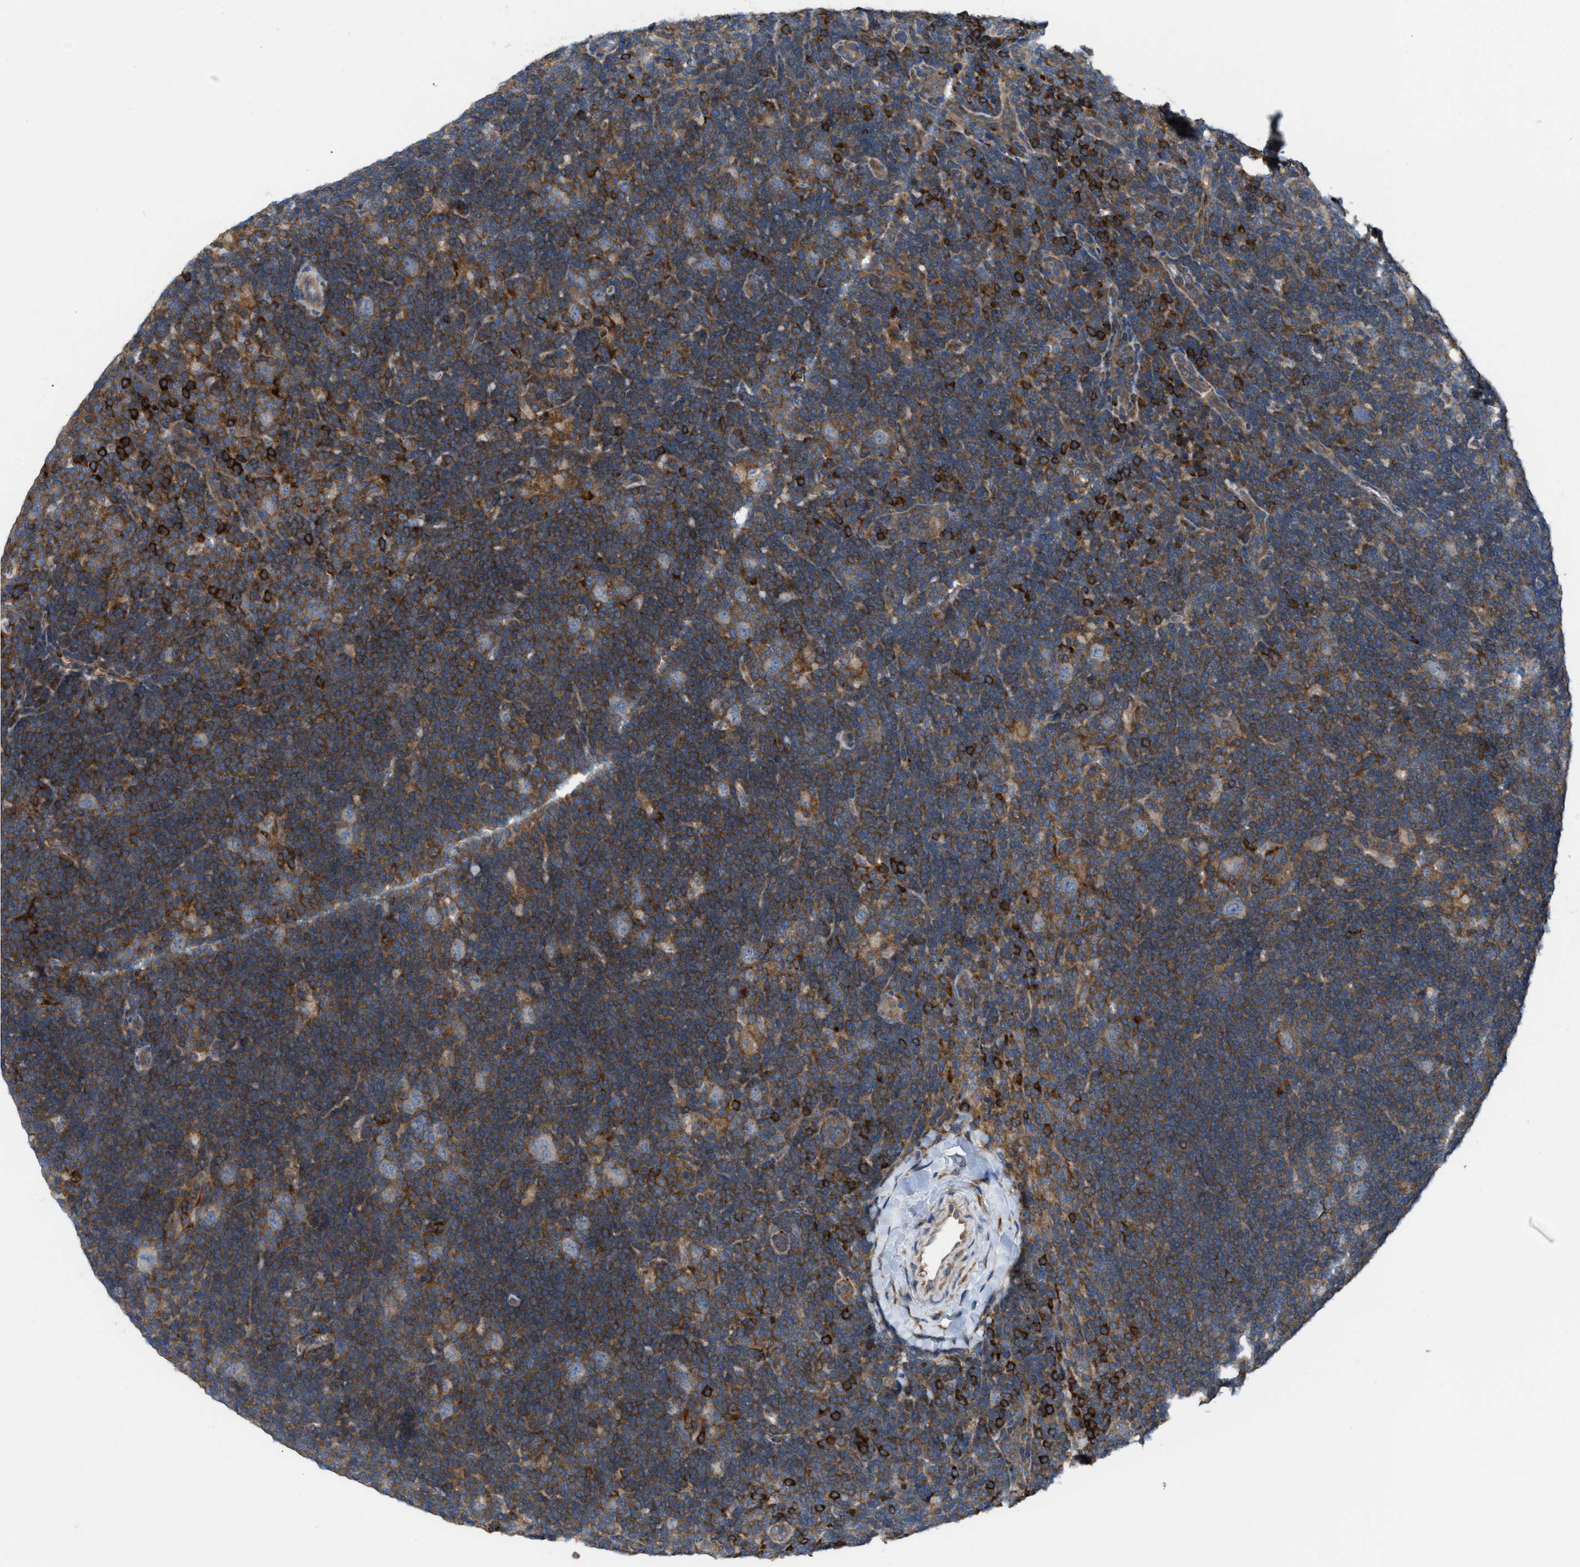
{"staining": {"intensity": "weak", "quantity": "<25%", "location": "cytoplasmic/membranous"}, "tissue": "lymphoma", "cell_type": "Tumor cells", "image_type": "cancer", "snomed": [{"axis": "morphology", "description": "Hodgkin's disease, NOS"}, {"axis": "topography", "description": "Lymph node"}], "caption": "Immunohistochemistry (IHC) of human lymphoma exhibits no expression in tumor cells.", "gene": "MYO18A", "patient": {"sex": "female", "age": 57}}